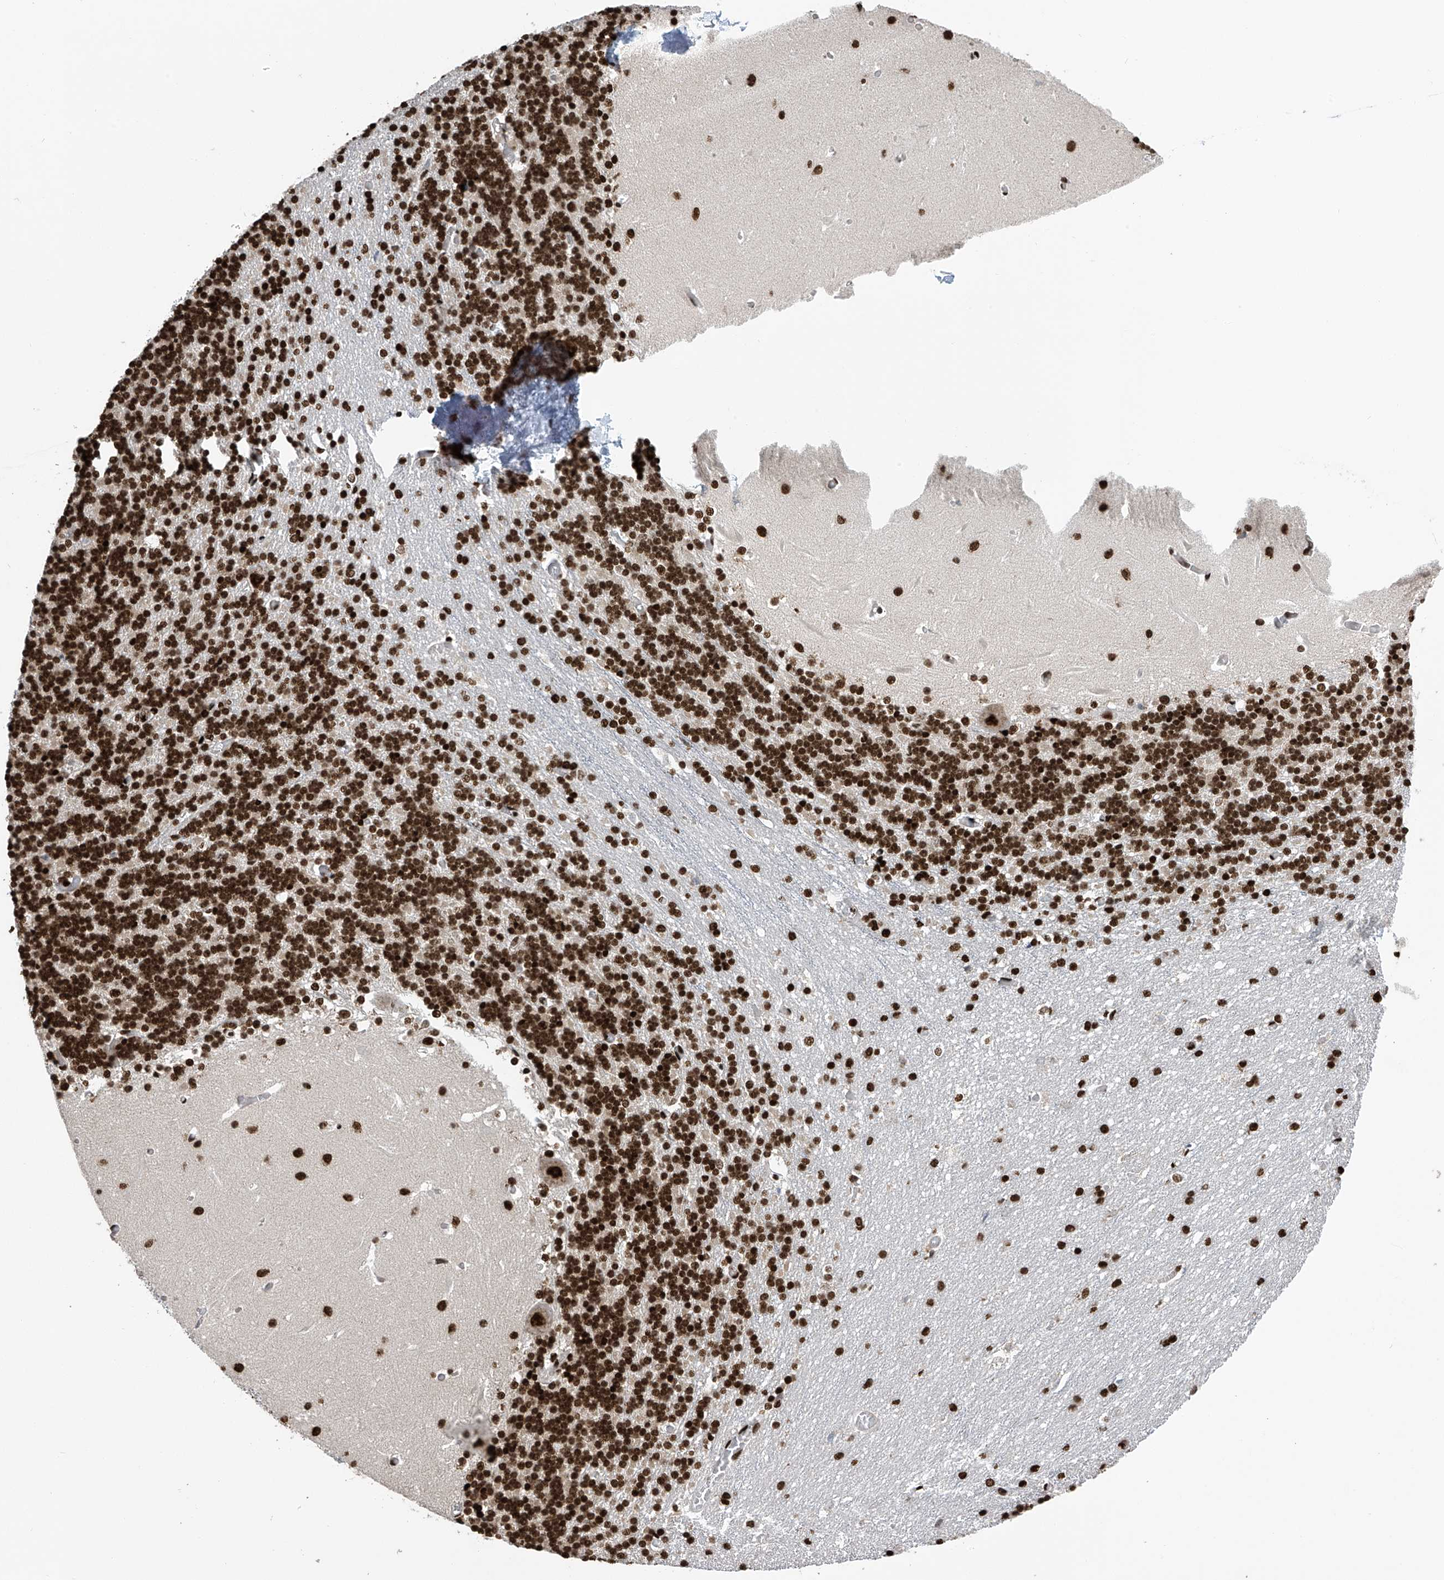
{"staining": {"intensity": "strong", "quantity": ">75%", "location": "nuclear"}, "tissue": "cerebellum", "cell_type": "Cells in granular layer", "image_type": "normal", "snomed": [{"axis": "morphology", "description": "Normal tissue, NOS"}, {"axis": "topography", "description": "Cerebellum"}], "caption": "Protein analysis of unremarkable cerebellum displays strong nuclear staining in about >75% of cells in granular layer. (DAB IHC with brightfield microscopy, high magnification).", "gene": "APLF", "patient": {"sex": "male", "age": 37}}